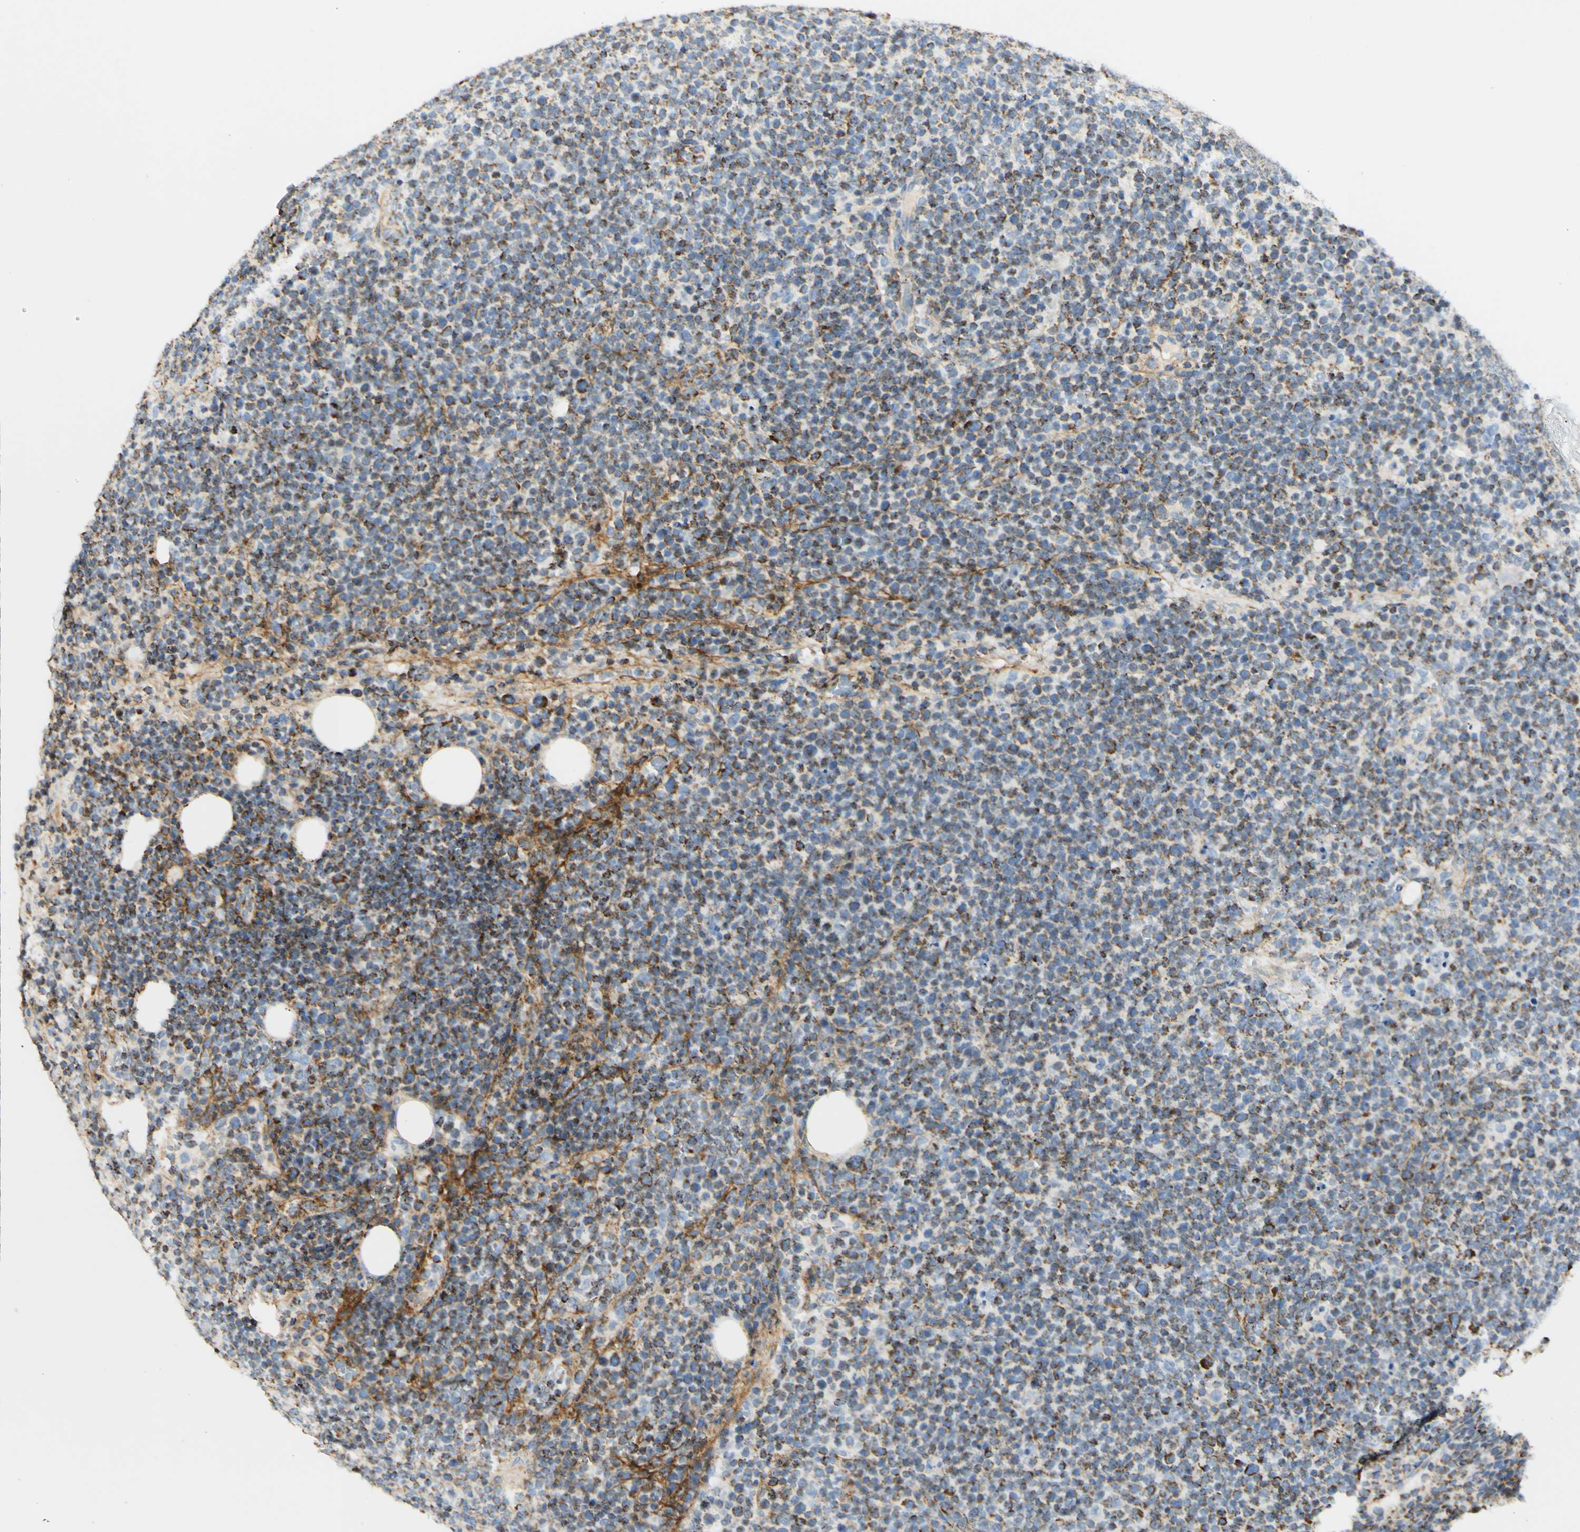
{"staining": {"intensity": "moderate", "quantity": "25%-75%", "location": "cytoplasmic/membranous"}, "tissue": "lymphoma", "cell_type": "Tumor cells", "image_type": "cancer", "snomed": [{"axis": "morphology", "description": "Malignant lymphoma, non-Hodgkin's type, High grade"}, {"axis": "topography", "description": "Lymph node"}], "caption": "Protein staining exhibits moderate cytoplasmic/membranous positivity in approximately 25%-75% of tumor cells in high-grade malignant lymphoma, non-Hodgkin's type.", "gene": "OXCT1", "patient": {"sex": "male", "age": 61}}